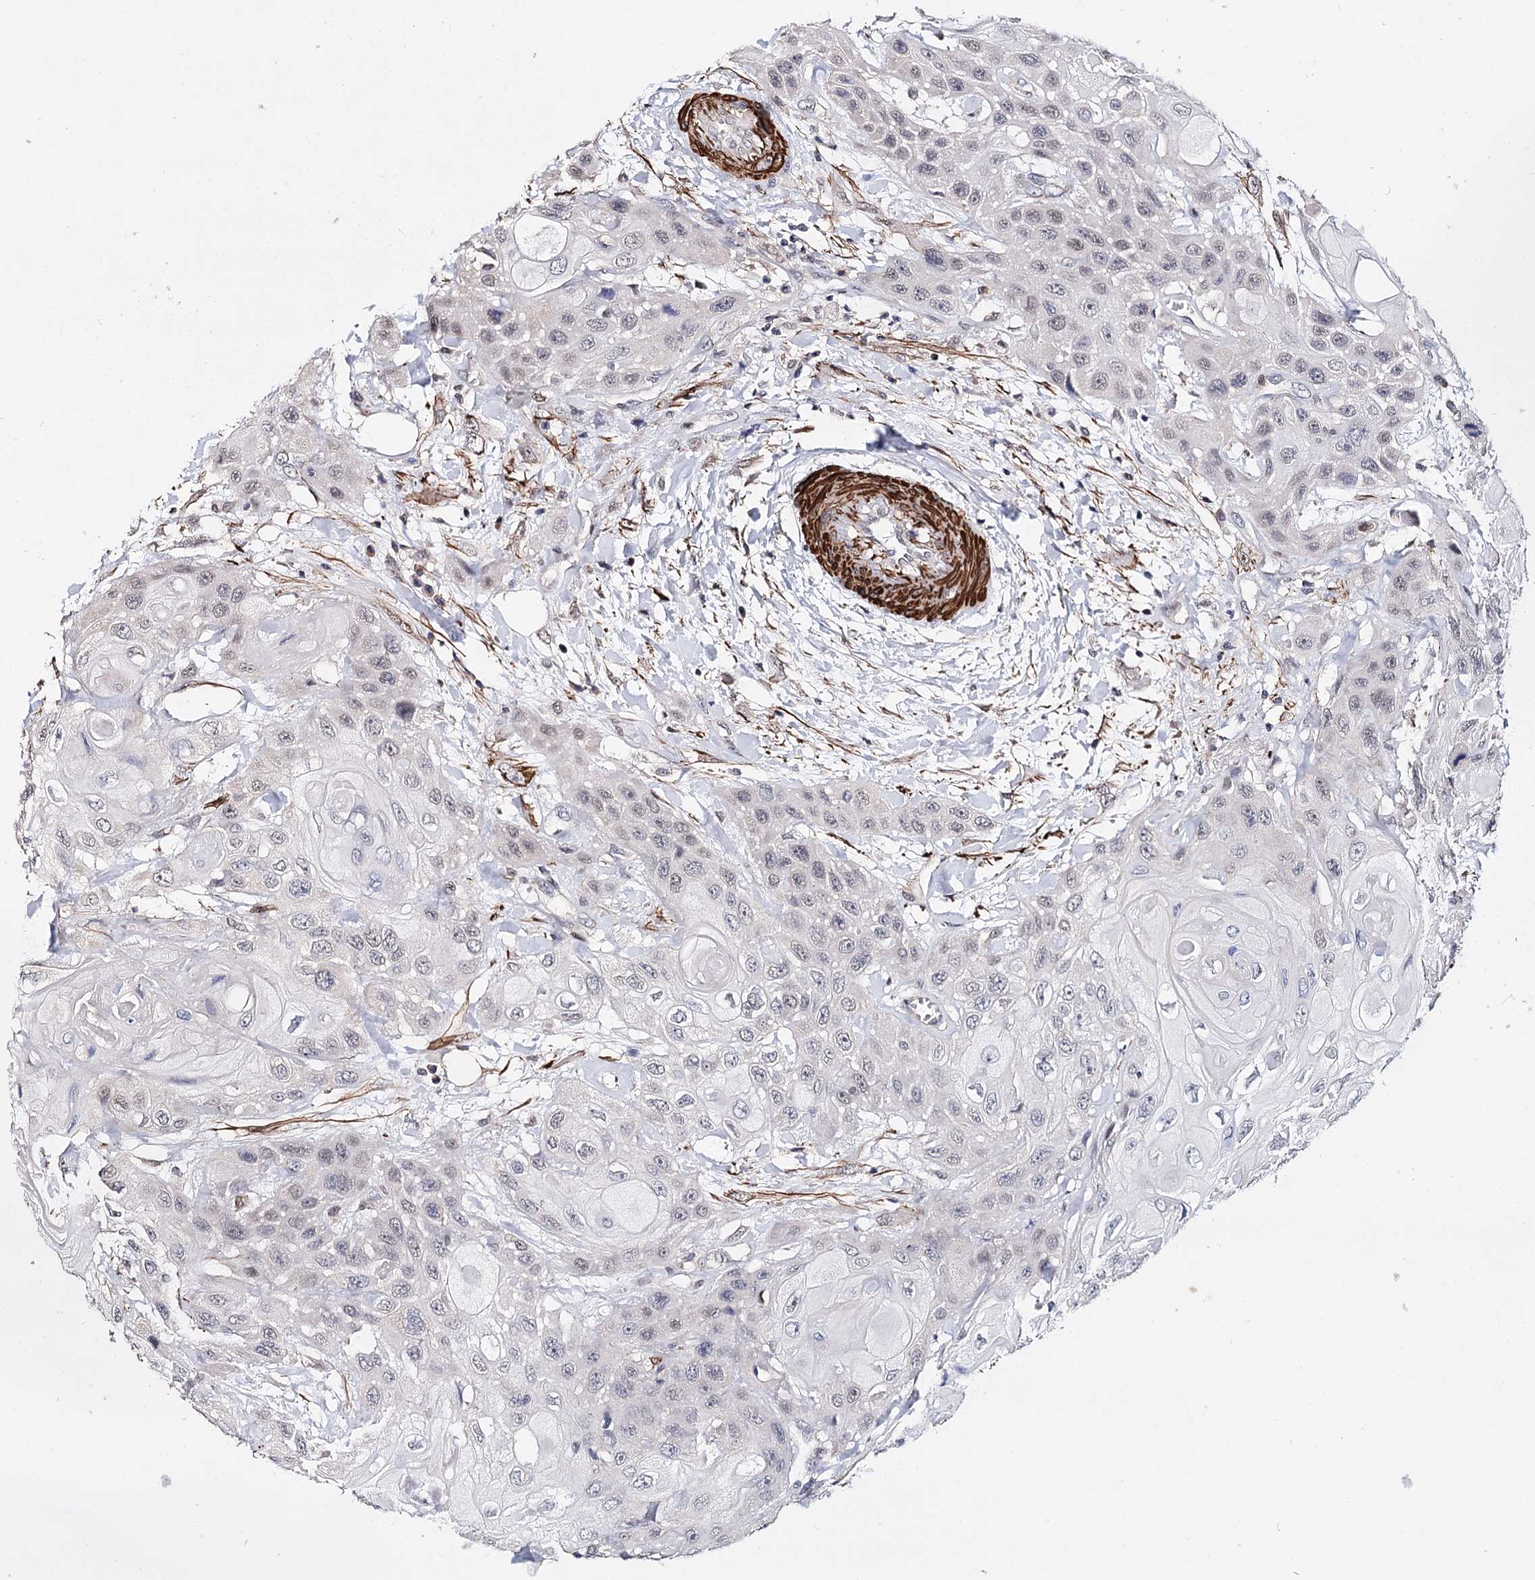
{"staining": {"intensity": "weak", "quantity": "25%-75%", "location": "nuclear"}, "tissue": "head and neck cancer", "cell_type": "Tumor cells", "image_type": "cancer", "snomed": [{"axis": "morphology", "description": "Squamous cell carcinoma, NOS"}, {"axis": "topography", "description": "Head-Neck"}], "caption": "IHC of human squamous cell carcinoma (head and neck) exhibits low levels of weak nuclear positivity in approximately 25%-75% of tumor cells.", "gene": "CFAP46", "patient": {"sex": "female", "age": 43}}